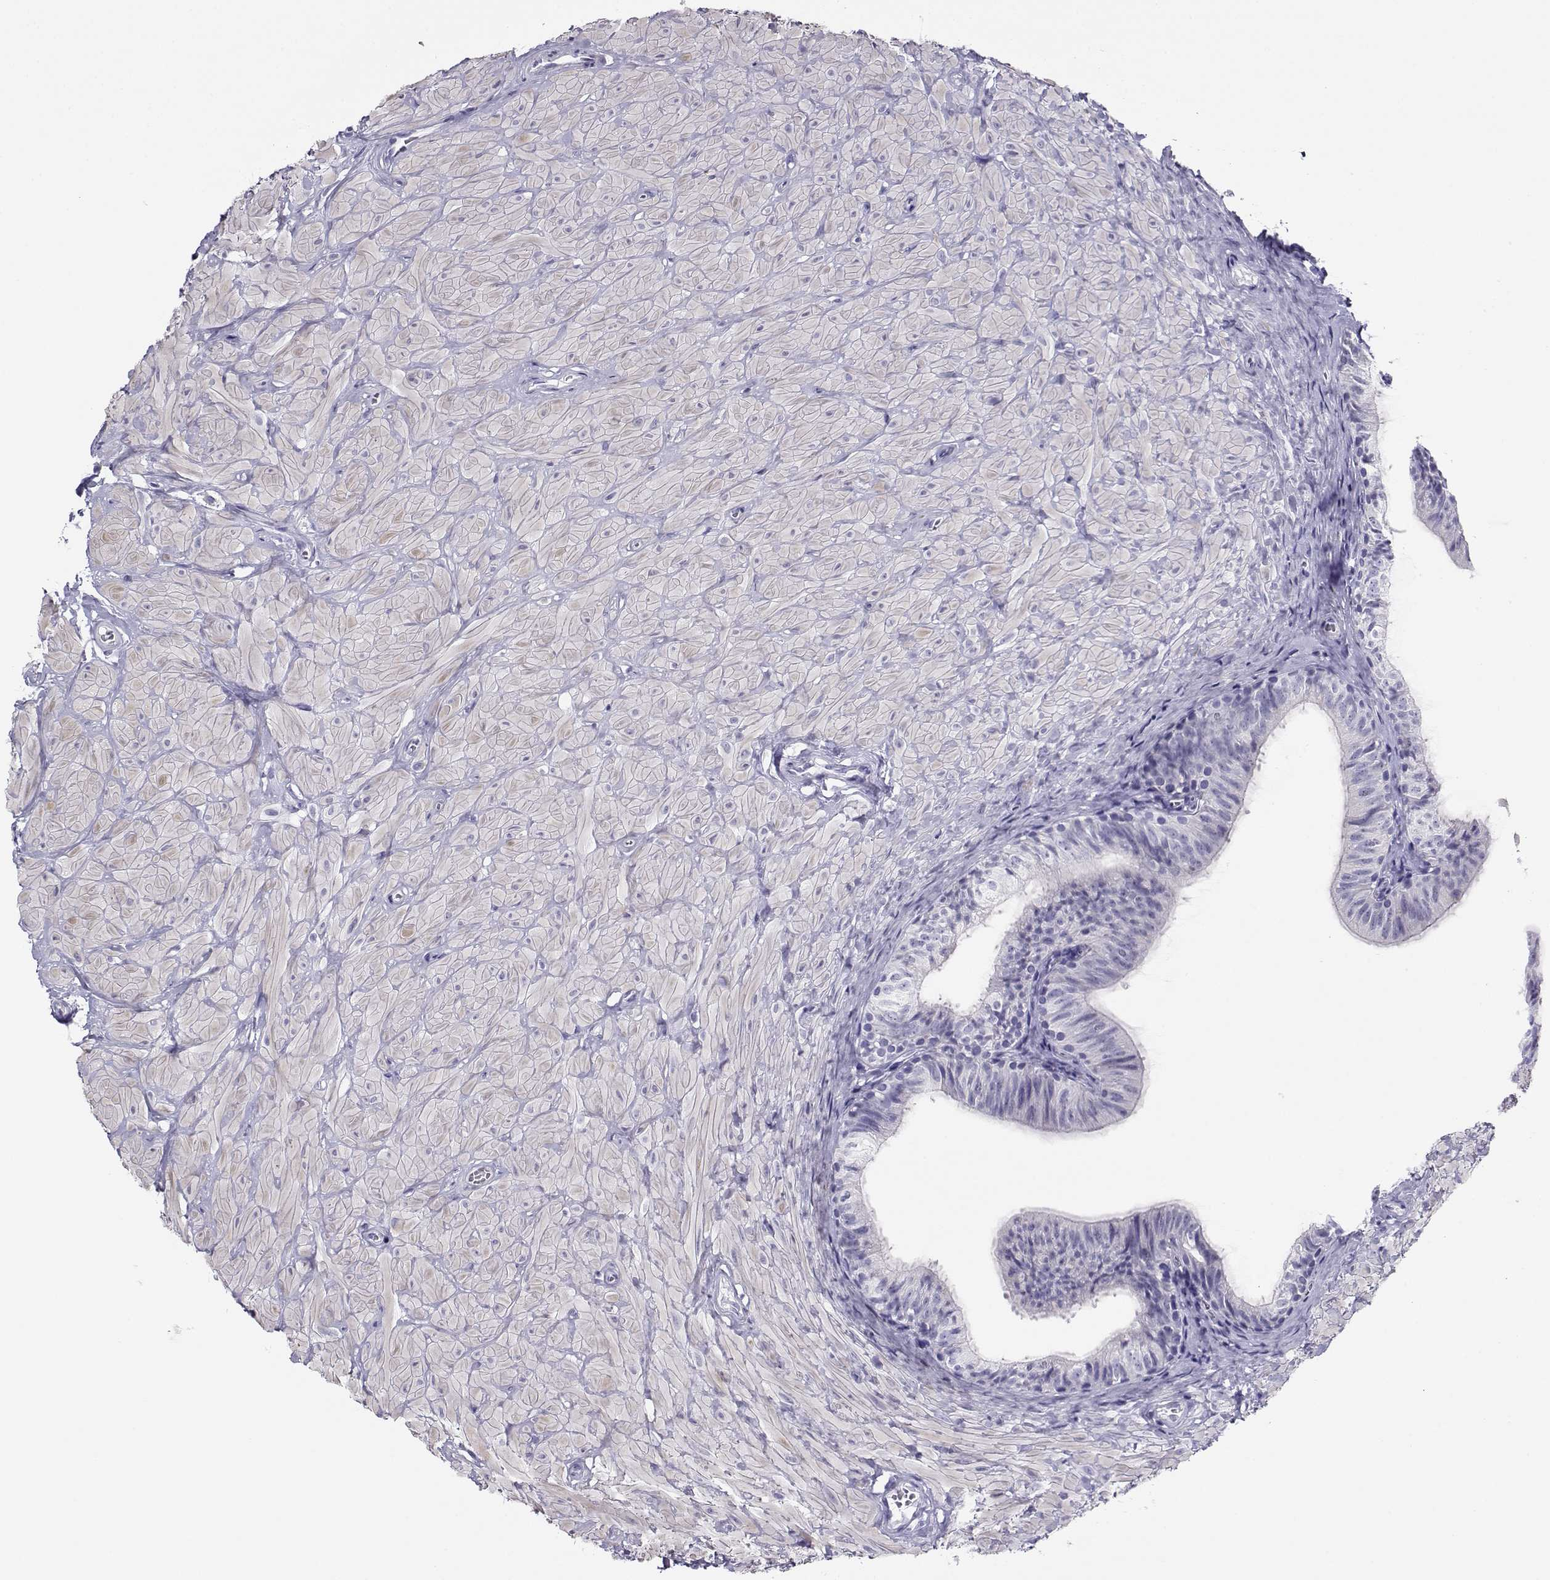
{"staining": {"intensity": "negative", "quantity": "none", "location": "none"}, "tissue": "epididymis", "cell_type": "Glandular cells", "image_type": "normal", "snomed": [{"axis": "morphology", "description": "Normal tissue, NOS"}, {"axis": "topography", "description": "Epididymis"}, {"axis": "topography", "description": "Vas deferens"}], "caption": "Immunohistochemistry (IHC) of normal epididymis demonstrates no staining in glandular cells.", "gene": "CABS1", "patient": {"sex": "male", "age": 23}}